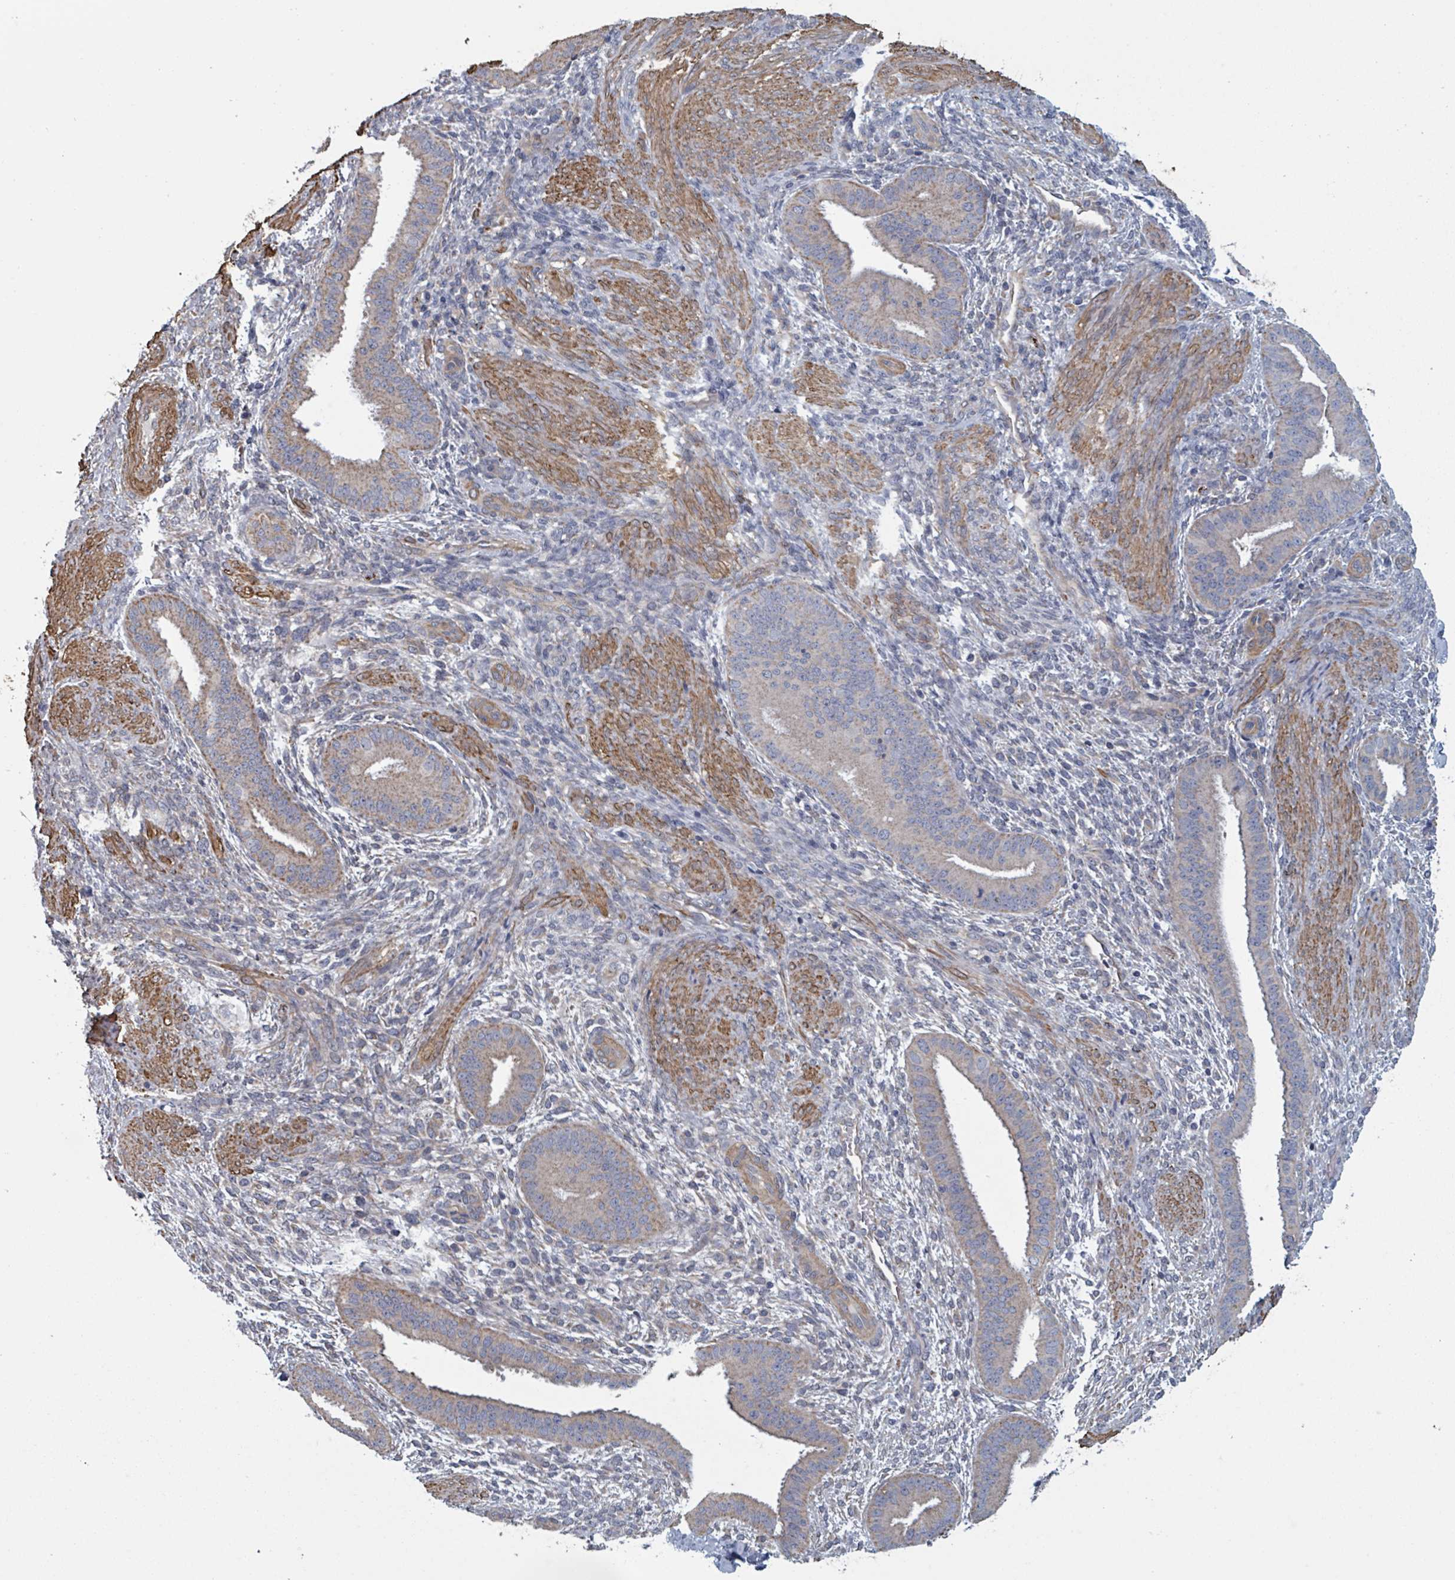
{"staining": {"intensity": "negative", "quantity": "none", "location": "none"}, "tissue": "endometrium", "cell_type": "Cells in endometrial stroma", "image_type": "normal", "snomed": [{"axis": "morphology", "description": "Normal tissue, NOS"}, {"axis": "topography", "description": "Endometrium"}], "caption": "Endometrium was stained to show a protein in brown. There is no significant expression in cells in endometrial stroma. (DAB (3,3'-diaminobenzidine) immunohistochemistry (IHC) visualized using brightfield microscopy, high magnification).", "gene": "ADCK1", "patient": {"sex": "female", "age": 36}}